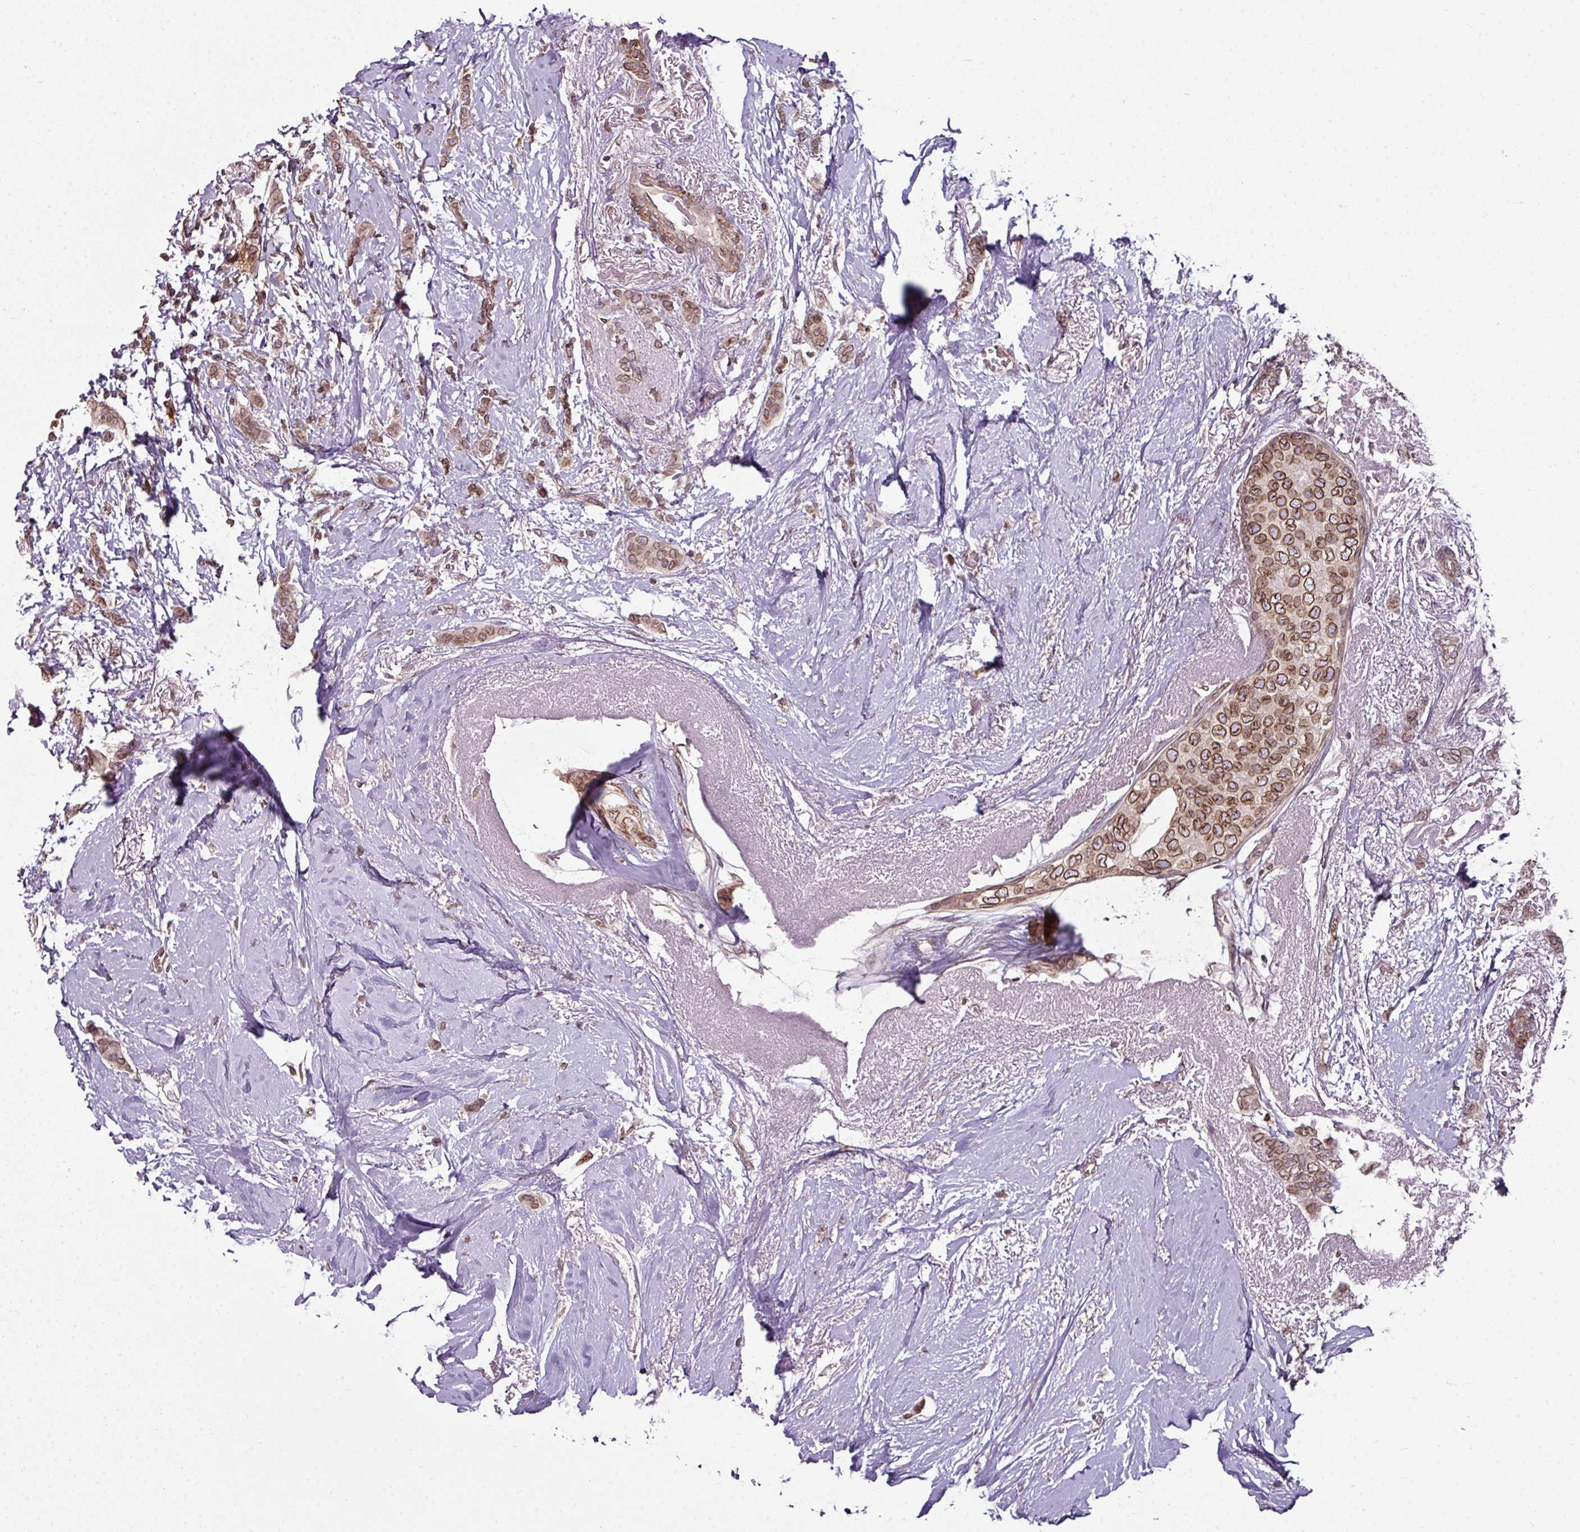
{"staining": {"intensity": "moderate", "quantity": ">75%", "location": "cytoplasmic/membranous,nuclear"}, "tissue": "breast cancer", "cell_type": "Tumor cells", "image_type": "cancer", "snomed": [{"axis": "morphology", "description": "Duct carcinoma"}, {"axis": "topography", "description": "Breast"}], "caption": "Breast invasive ductal carcinoma stained with a brown dye displays moderate cytoplasmic/membranous and nuclear positive positivity in approximately >75% of tumor cells.", "gene": "RANGAP1", "patient": {"sex": "female", "age": 72}}